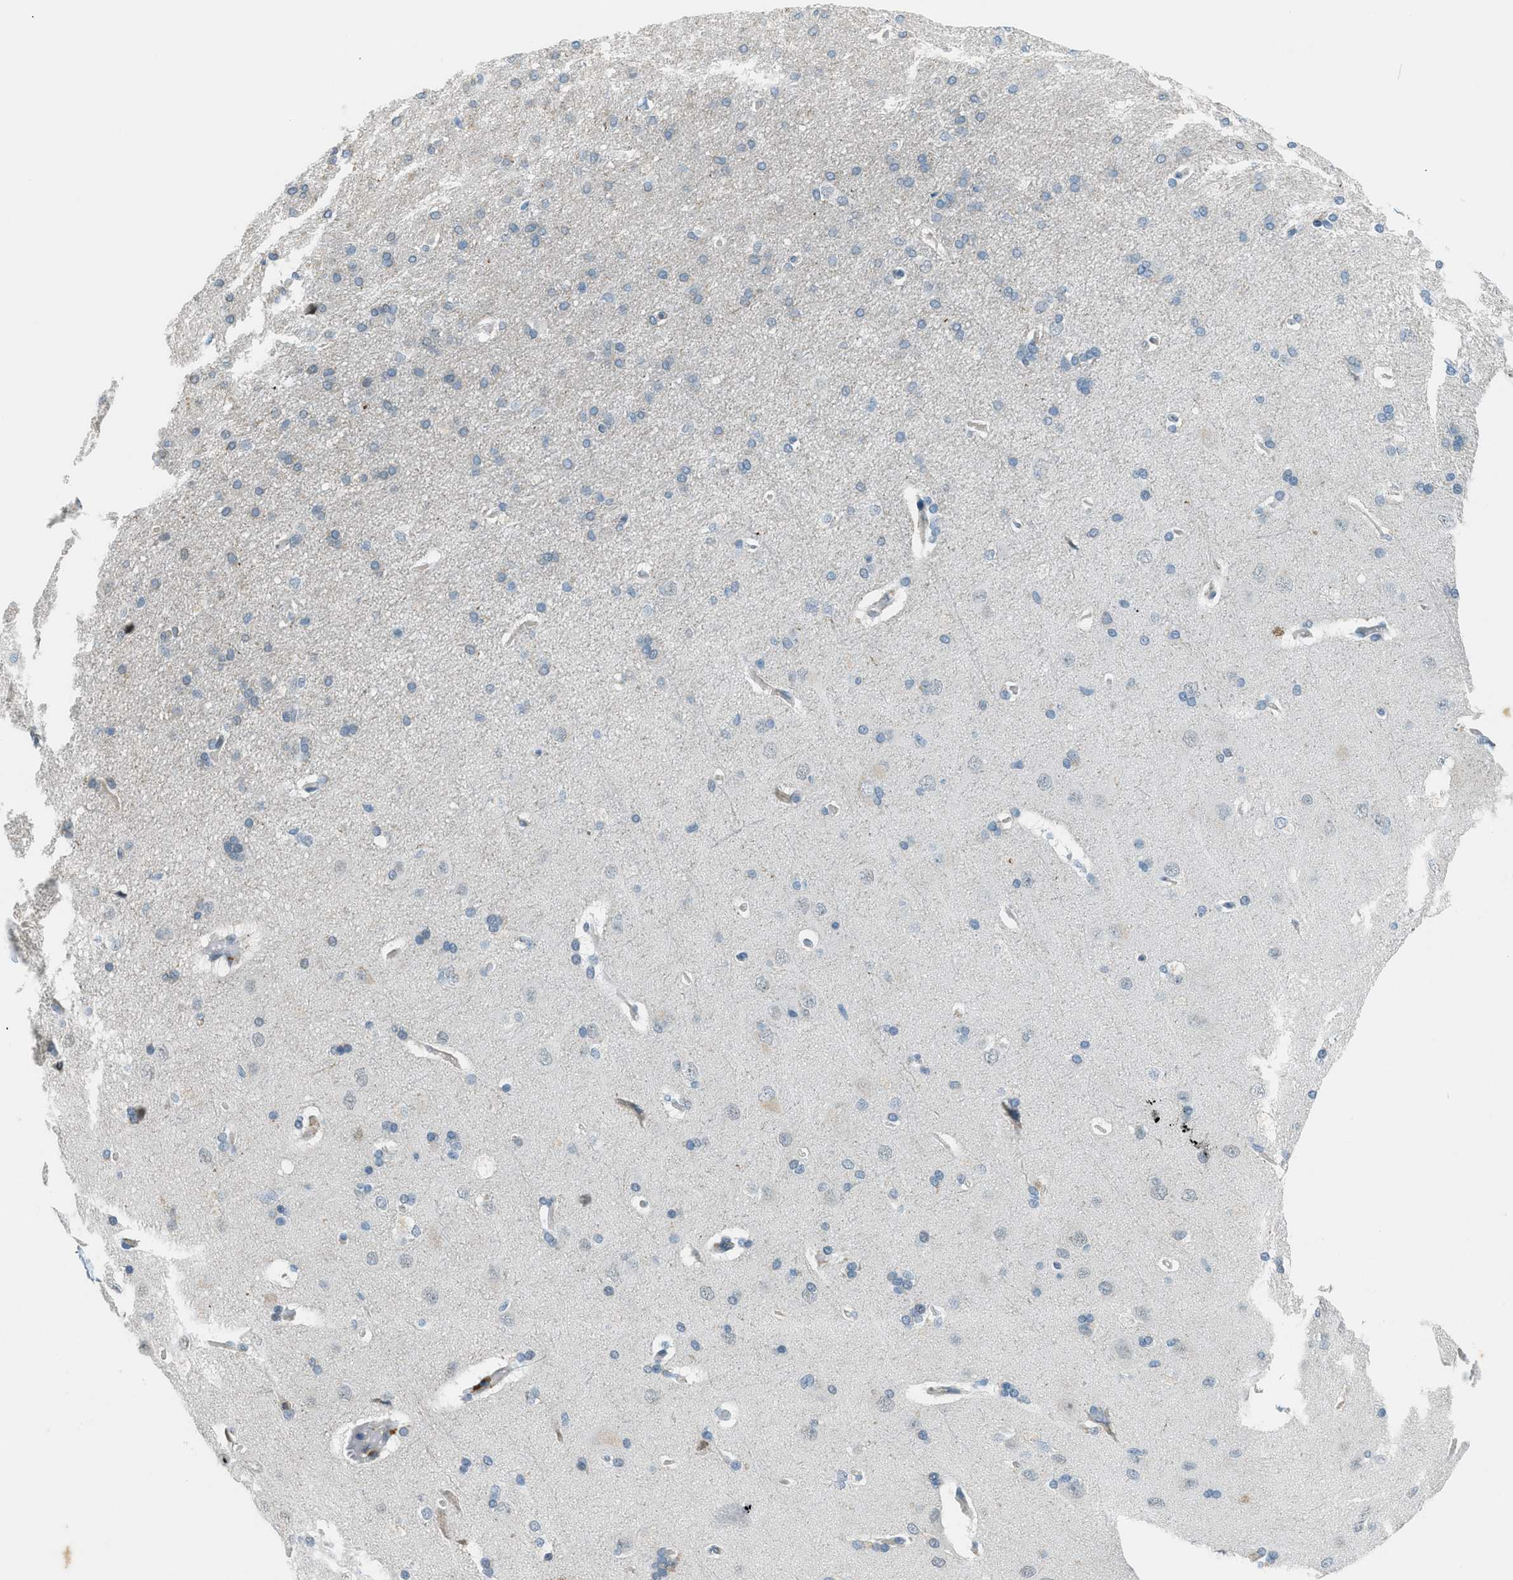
{"staining": {"intensity": "moderate", "quantity": "25%-75%", "location": "cytoplasmic/membranous"}, "tissue": "cerebral cortex", "cell_type": "Endothelial cells", "image_type": "normal", "snomed": [{"axis": "morphology", "description": "Normal tissue, NOS"}, {"axis": "topography", "description": "Cerebral cortex"}], "caption": "Protein analysis of normal cerebral cortex shows moderate cytoplasmic/membranous positivity in about 25%-75% of endothelial cells.", "gene": "FYN", "patient": {"sex": "male", "age": 62}}